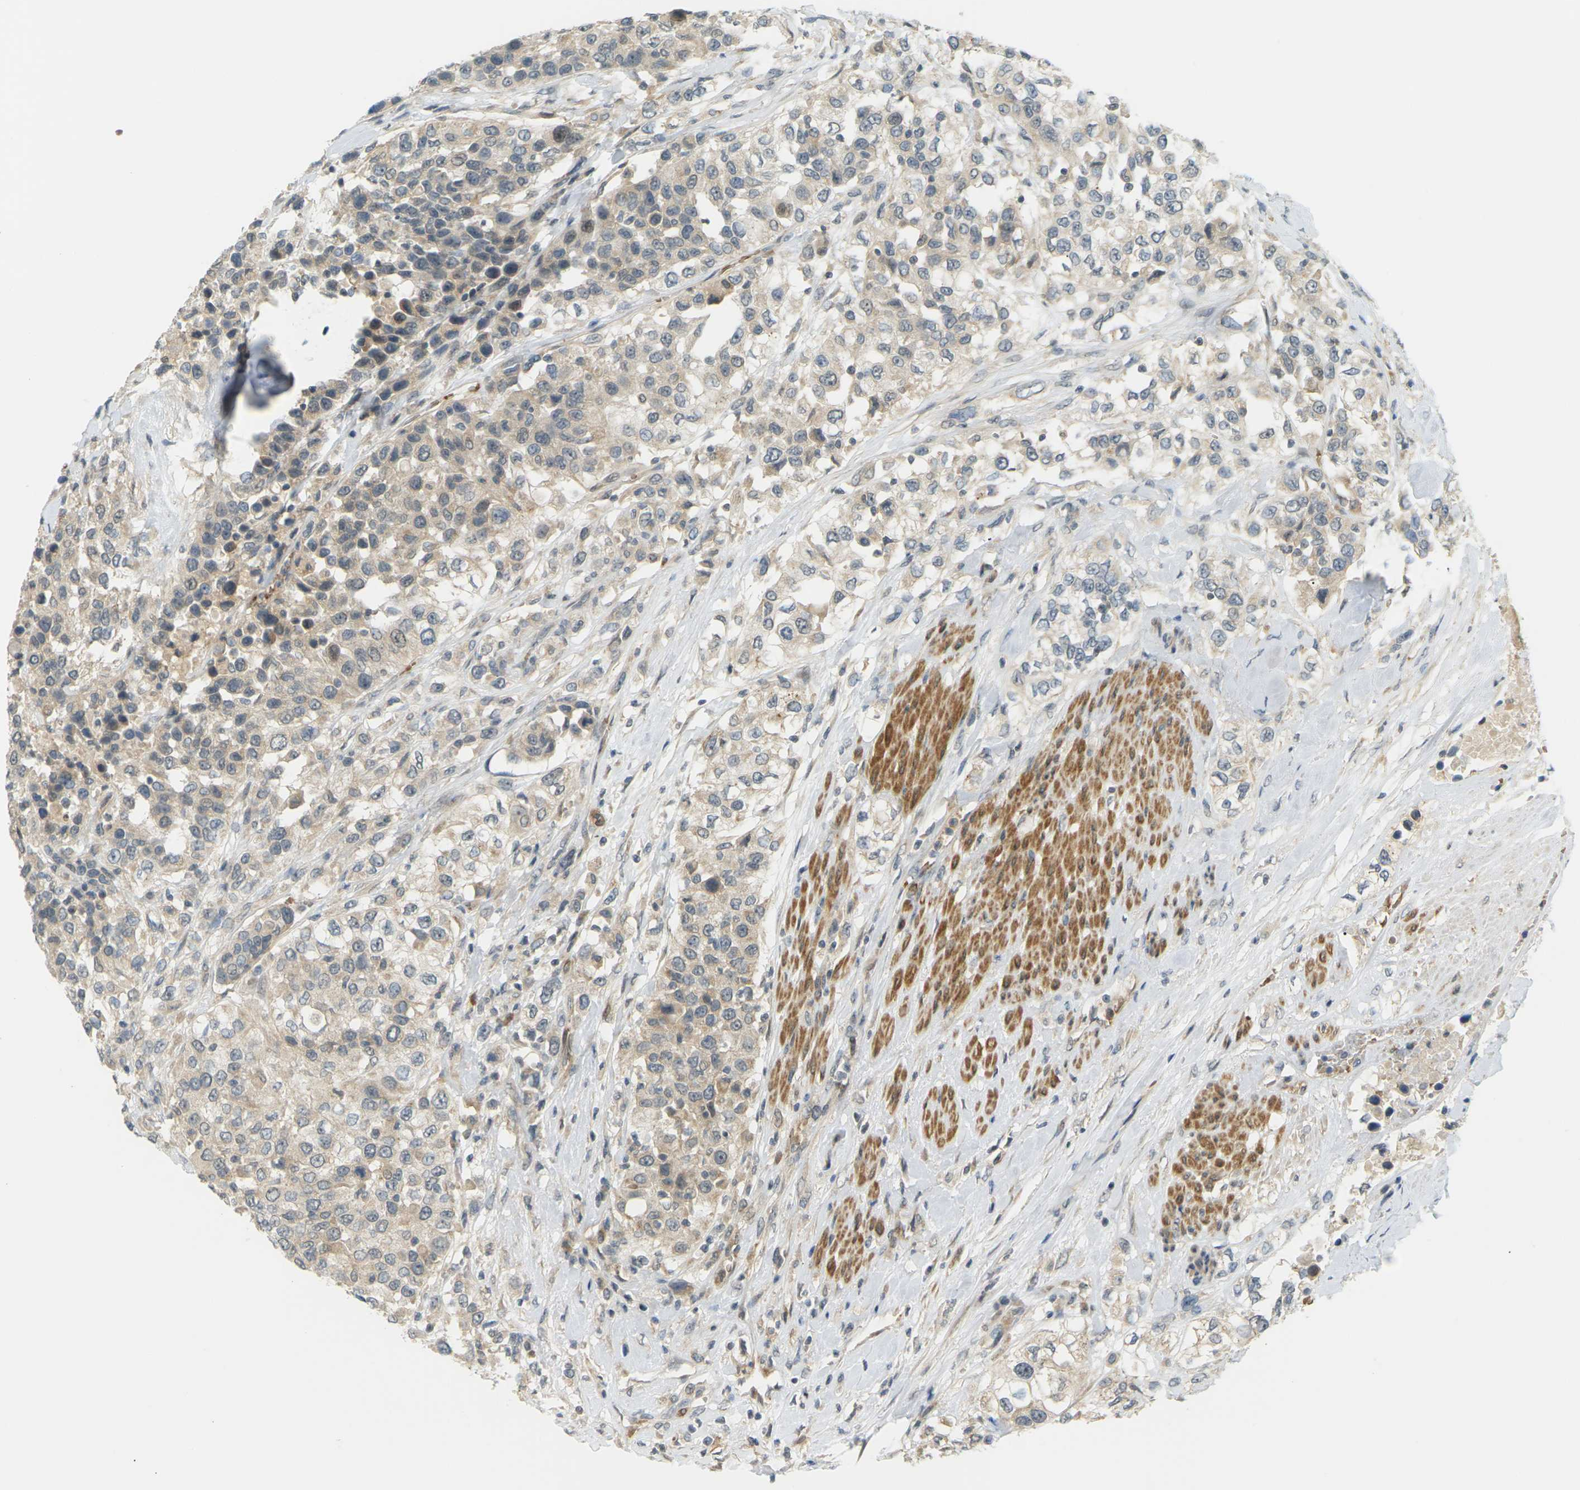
{"staining": {"intensity": "weak", "quantity": ">75%", "location": "cytoplasmic/membranous"}, "tissue": "urothelial cancer", "cell_type": "Tumor cells", "image_type": "cancer", "snomed": [{"axis": "morphology", "description": "Urothelial carcinoma, High grade"}, {"axis": "topography", "description": "Urinary bladder"}], "caption": "Brown immunohistochemical staining in high-grade urothelial carcinoma shows weak cytoplasmic/membranous staining in about >75% of tumor cells. The staining was performed using DAB to visualize the protein expression in brown, while the nuclei were stained in blue with hematoxylin (Magnification: 20x).", "gene": "SOCS6", "patient": {"sex": "female", "age": 80}}